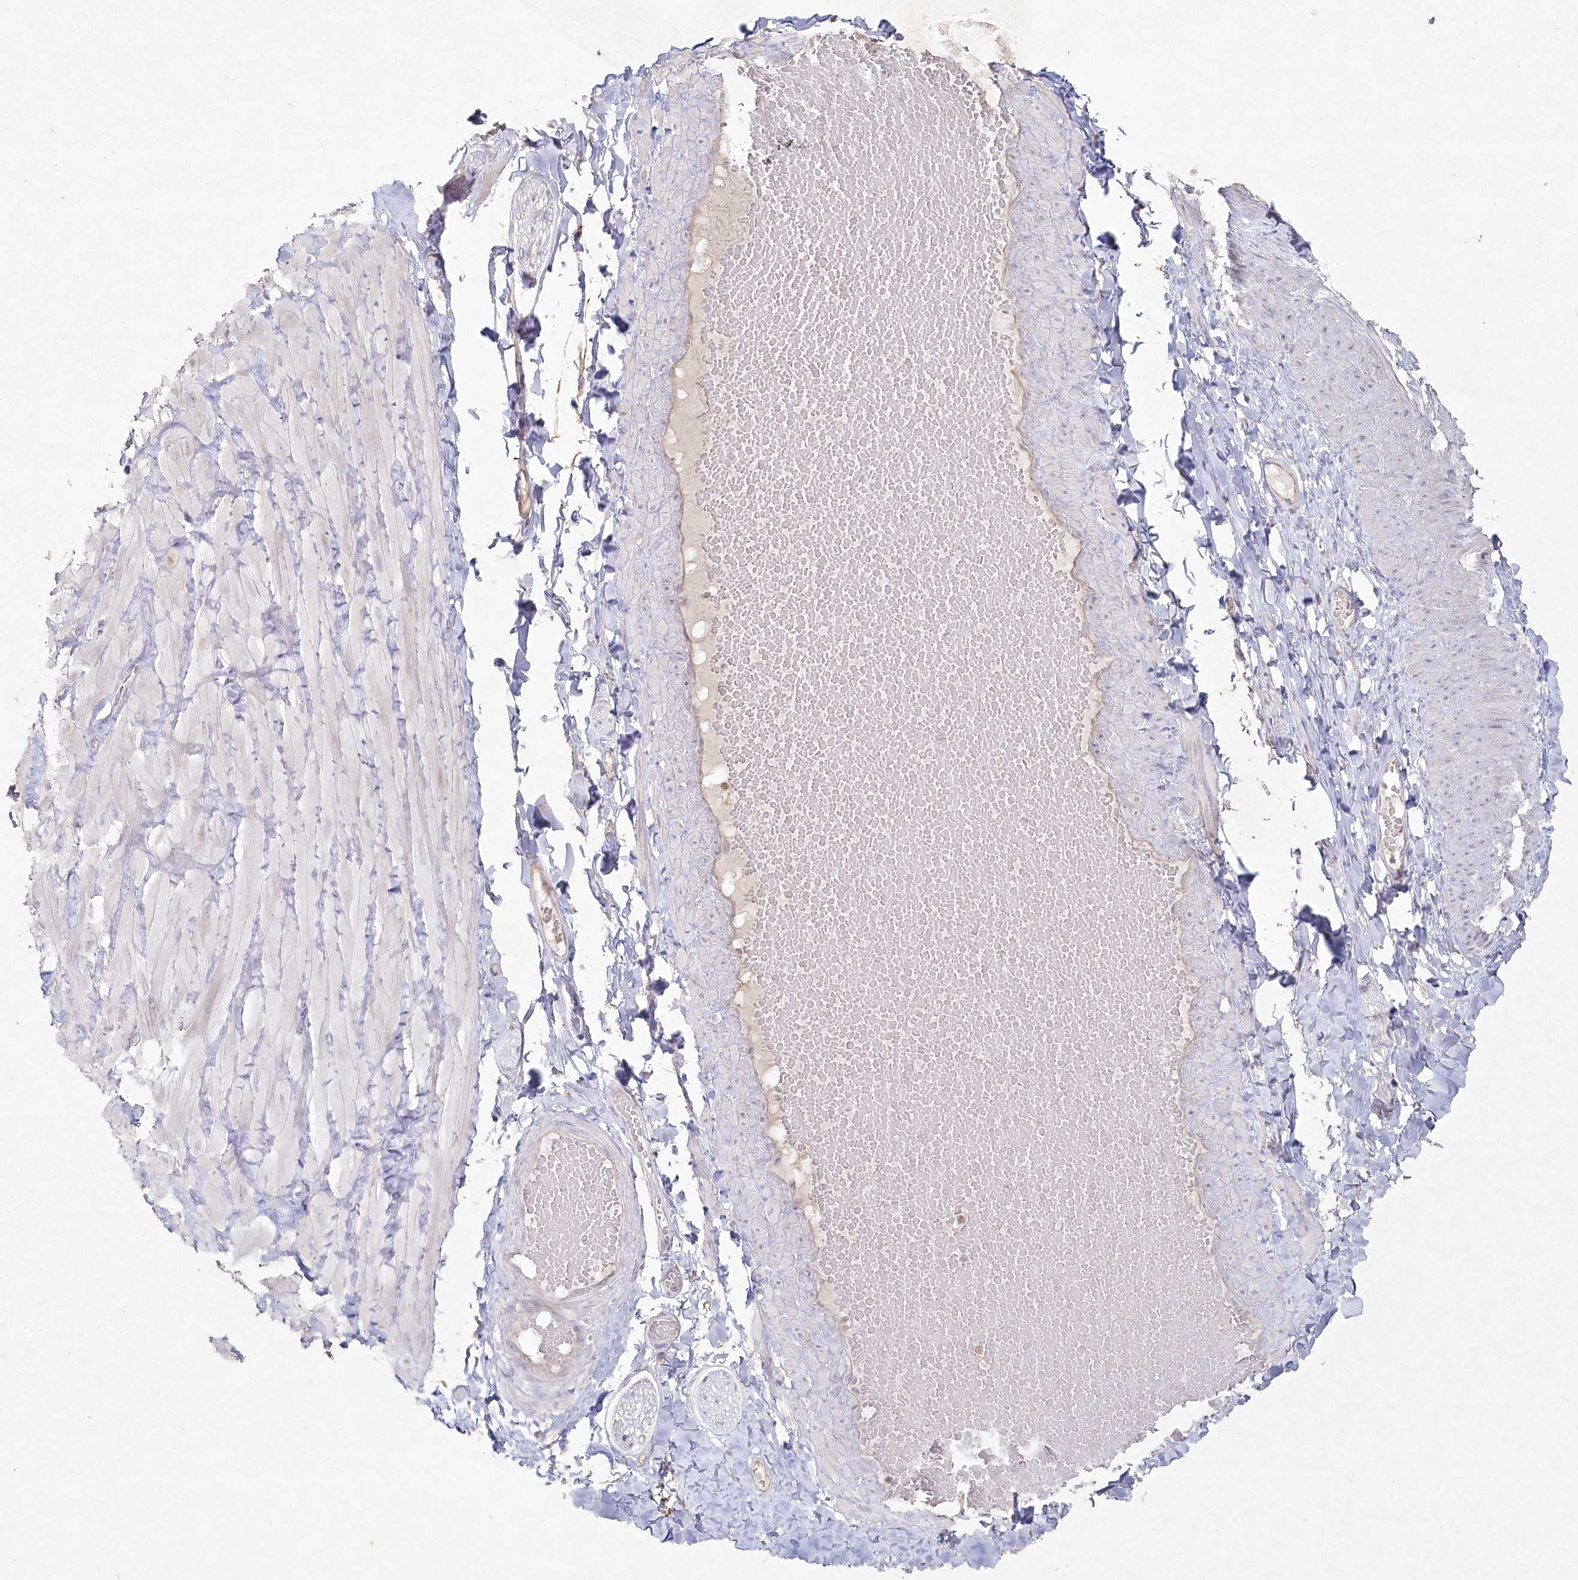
{"staining": {"intensity": "weak", "quantity": ">75%", "location": "cytoplasmic/membranous"}, "tissue": "adipose tissue", "cell_type": "Adipocytes", "image_type": "normal", "snomed": [{"axis": "morphology", "description": "Normal tissue, NOS"}, {"axis": "topography", "description": "Adipose tissue"}, {"axis": "topography", "description": "Vascular tissue"}, {"axis": "topography", "description": "Peripheral nerve tissue"}], "caption": "A brown stain shows weak cytoplasmic/membranous positivity of a protein in adipocytes of normal adipose tissue. (DAB (3,3'-diaminobenzidine) IHC with brightfield microscopy, high magnification).", "gene": "TGFBRAP1", "patient": {"sex": "male", "age": 25}}